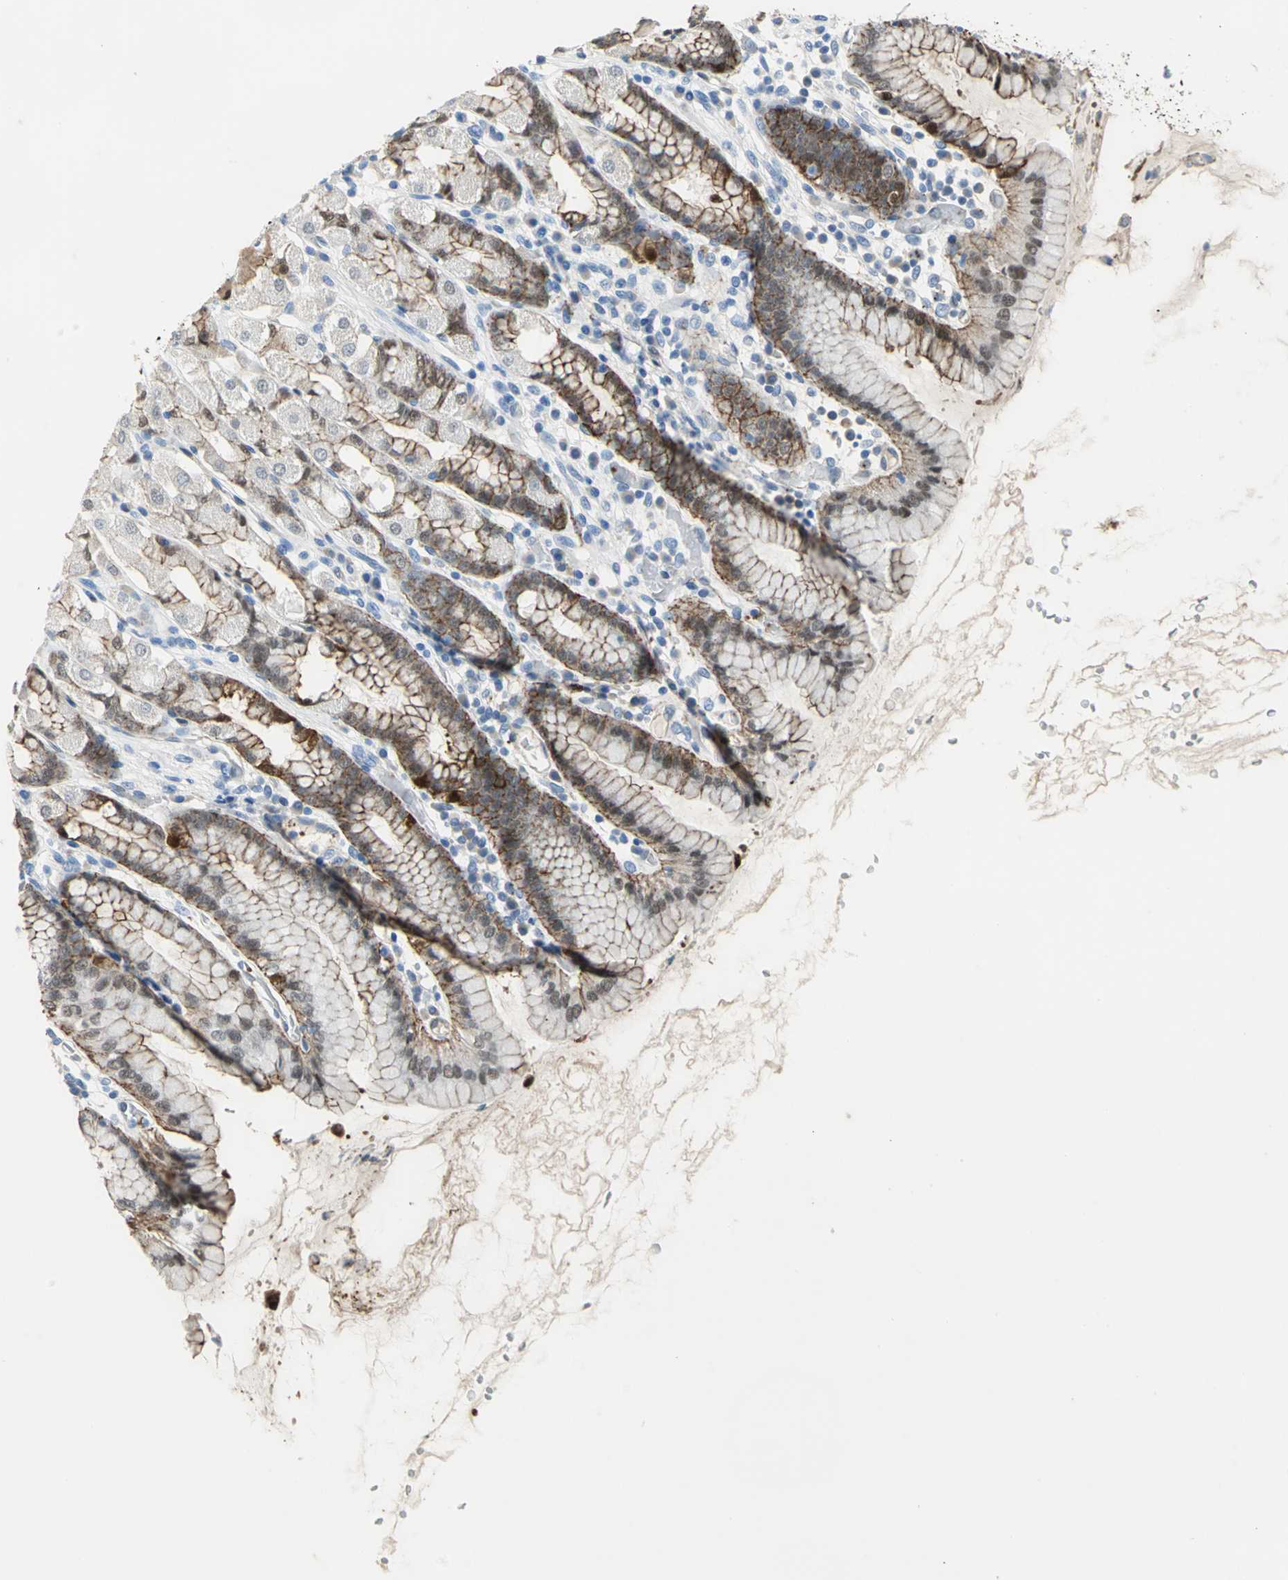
{"staining": {"intensity": "moderate", "quantity": "25%-75%", "location": "cytoplasmic/membranous"}, "tissue": "stomach", "cell_type": "Glandular cells", "image_type": "normal", "snomed": [{"axis": "morphology", "description": "Normal tissue, NOS"}, {"axis": "topography", "description": "Stomach, upper"}], "caption": "Immunohistochemical staining of benign stomach displays medium levels of moderate cytoplasmic/membranous staining in approximately 25%-75% of glandular cells.", "gene": "ENSG00000285130", "patient": {"sex": "male", "age": 68}}